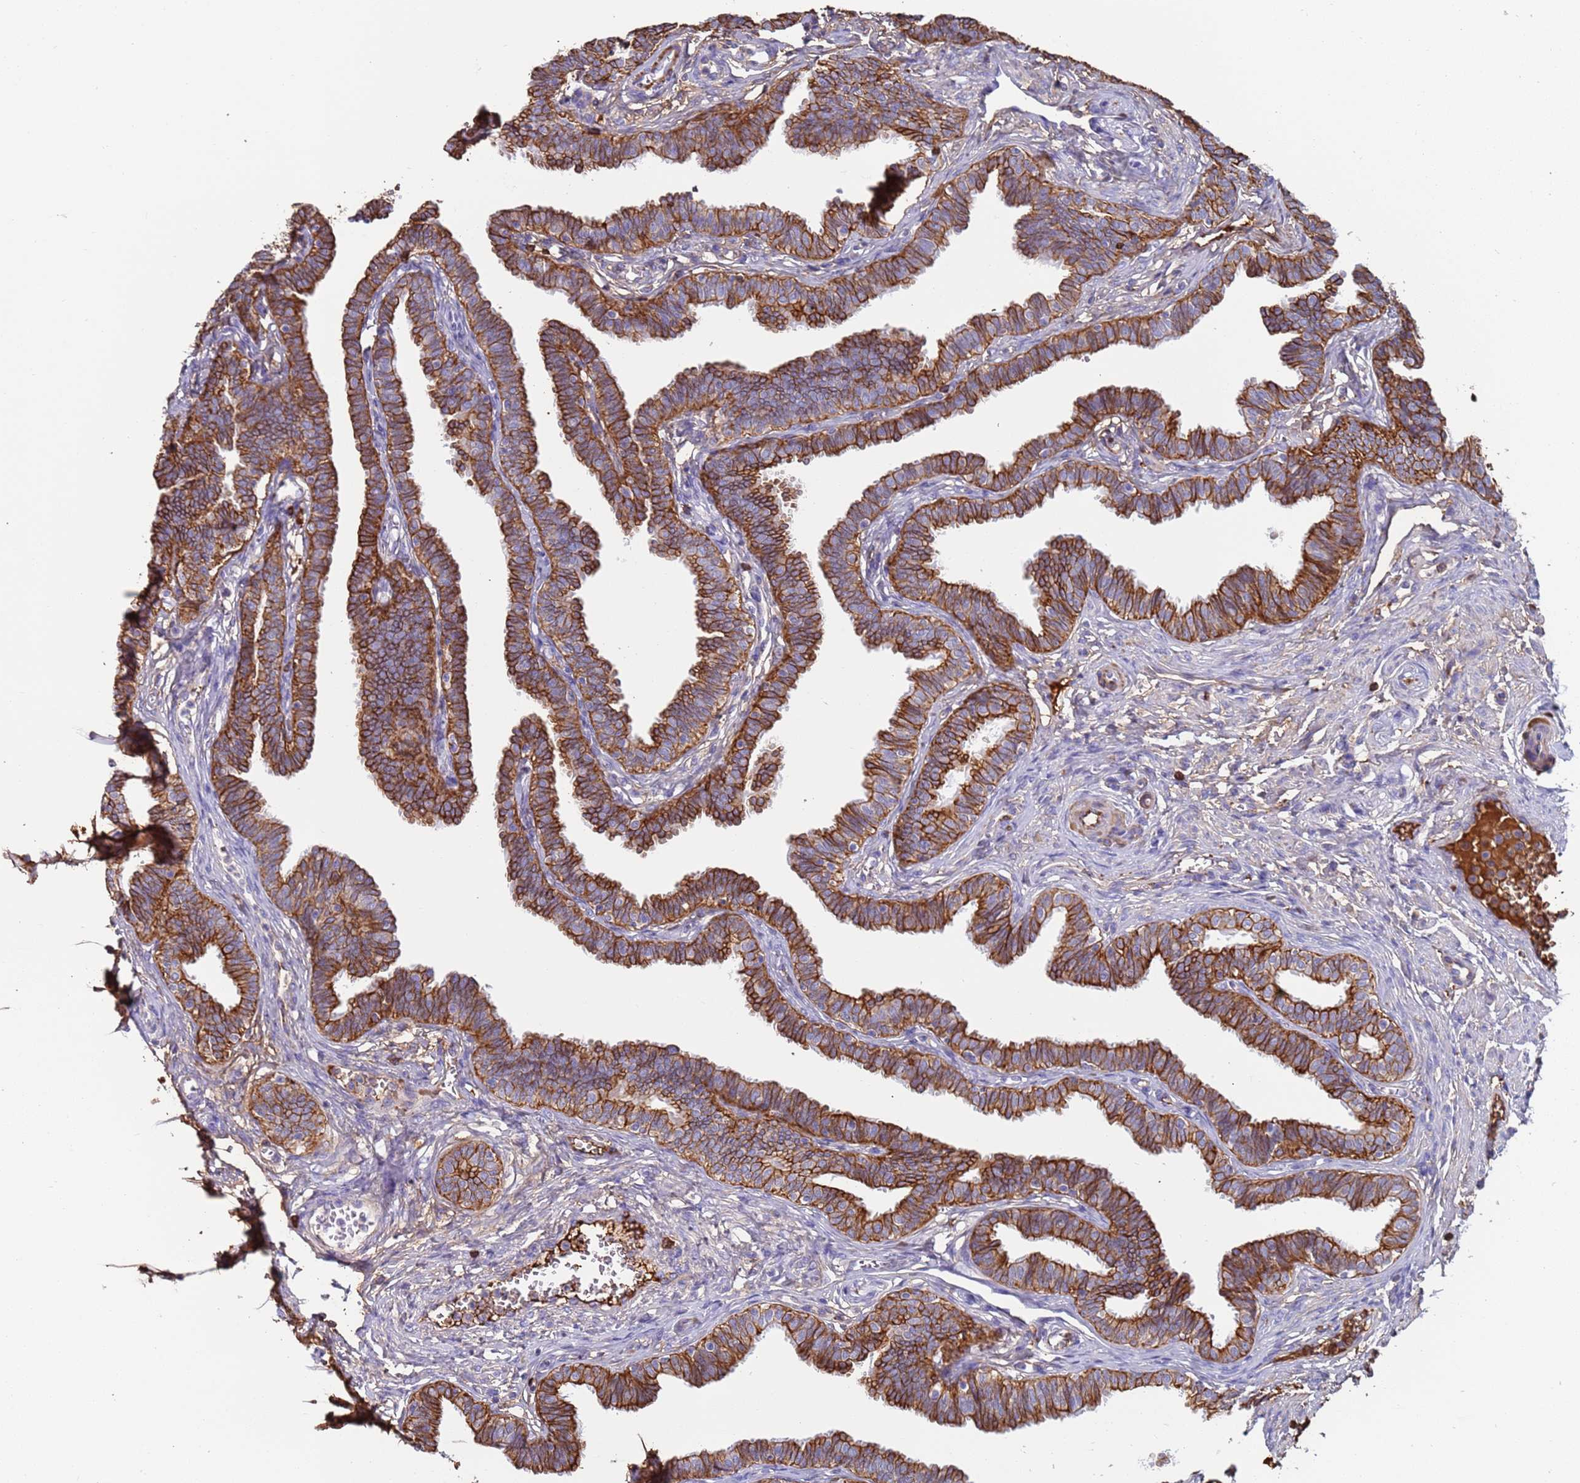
{"staining": {"intensity": "strong", "quantity": ">75%", "location": "cytoplasmic/membranous"}, "tissue": "fallopian tube", "cell_type": "Glandular cells", "image_type": "normal", "snomed": [{"axis": "morphology", "description": "Normal tissue, NOS"}, {"axis": "topography", "description": "Fallopian tube"}, {"axis": "topography", "description": "Ovary"}], "caption": "Immunohistochemical staining of normal human fallopian tube exhibits high levels of strong cytoplasmic/membranous positivity in about >75% of glandular cells. (brown staining indicates protein expression, while blue staining denotes nuclei).", "gene": "CYSLTR2", "patient": {"sex": "female", "age": 23}}